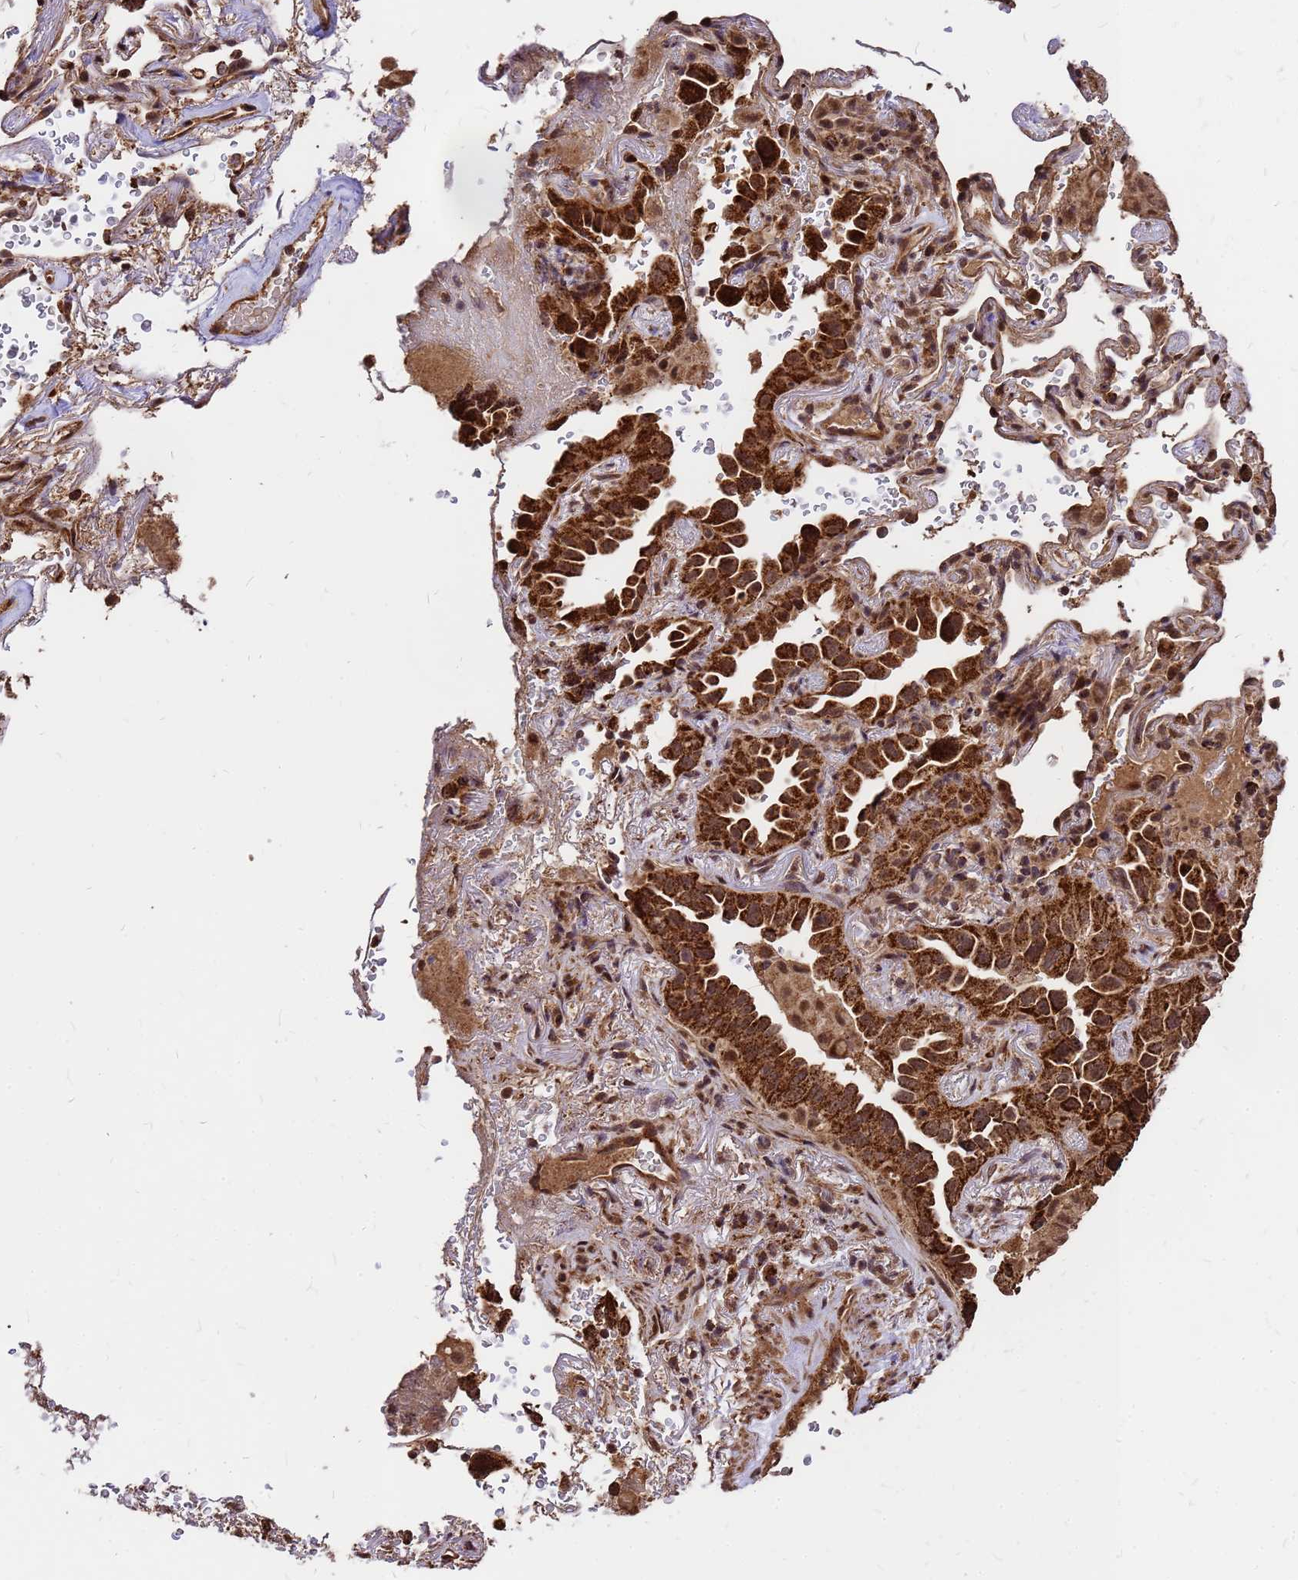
{"staining": {"intensity": "strong", "quantity": ">75%", "location": "cytoplasmic/membranous"}, "tissue": "lung cancer", "cell_type": "Tumor cells", "image_type": "cancer", "snomed": [{"axis": "morphology", "description": "Adenocarcinoma, NOS"}, {"axis": "topography", "description": "Lung"}], "caption": "A photomicrograph of human adenocarcinoma (lung) stained for a protein displays strong cytoplasmic/membranous brown staining in tumor cells.", "gene": "GPATCH8", "patient": {"sex": "female", "age": 69}}